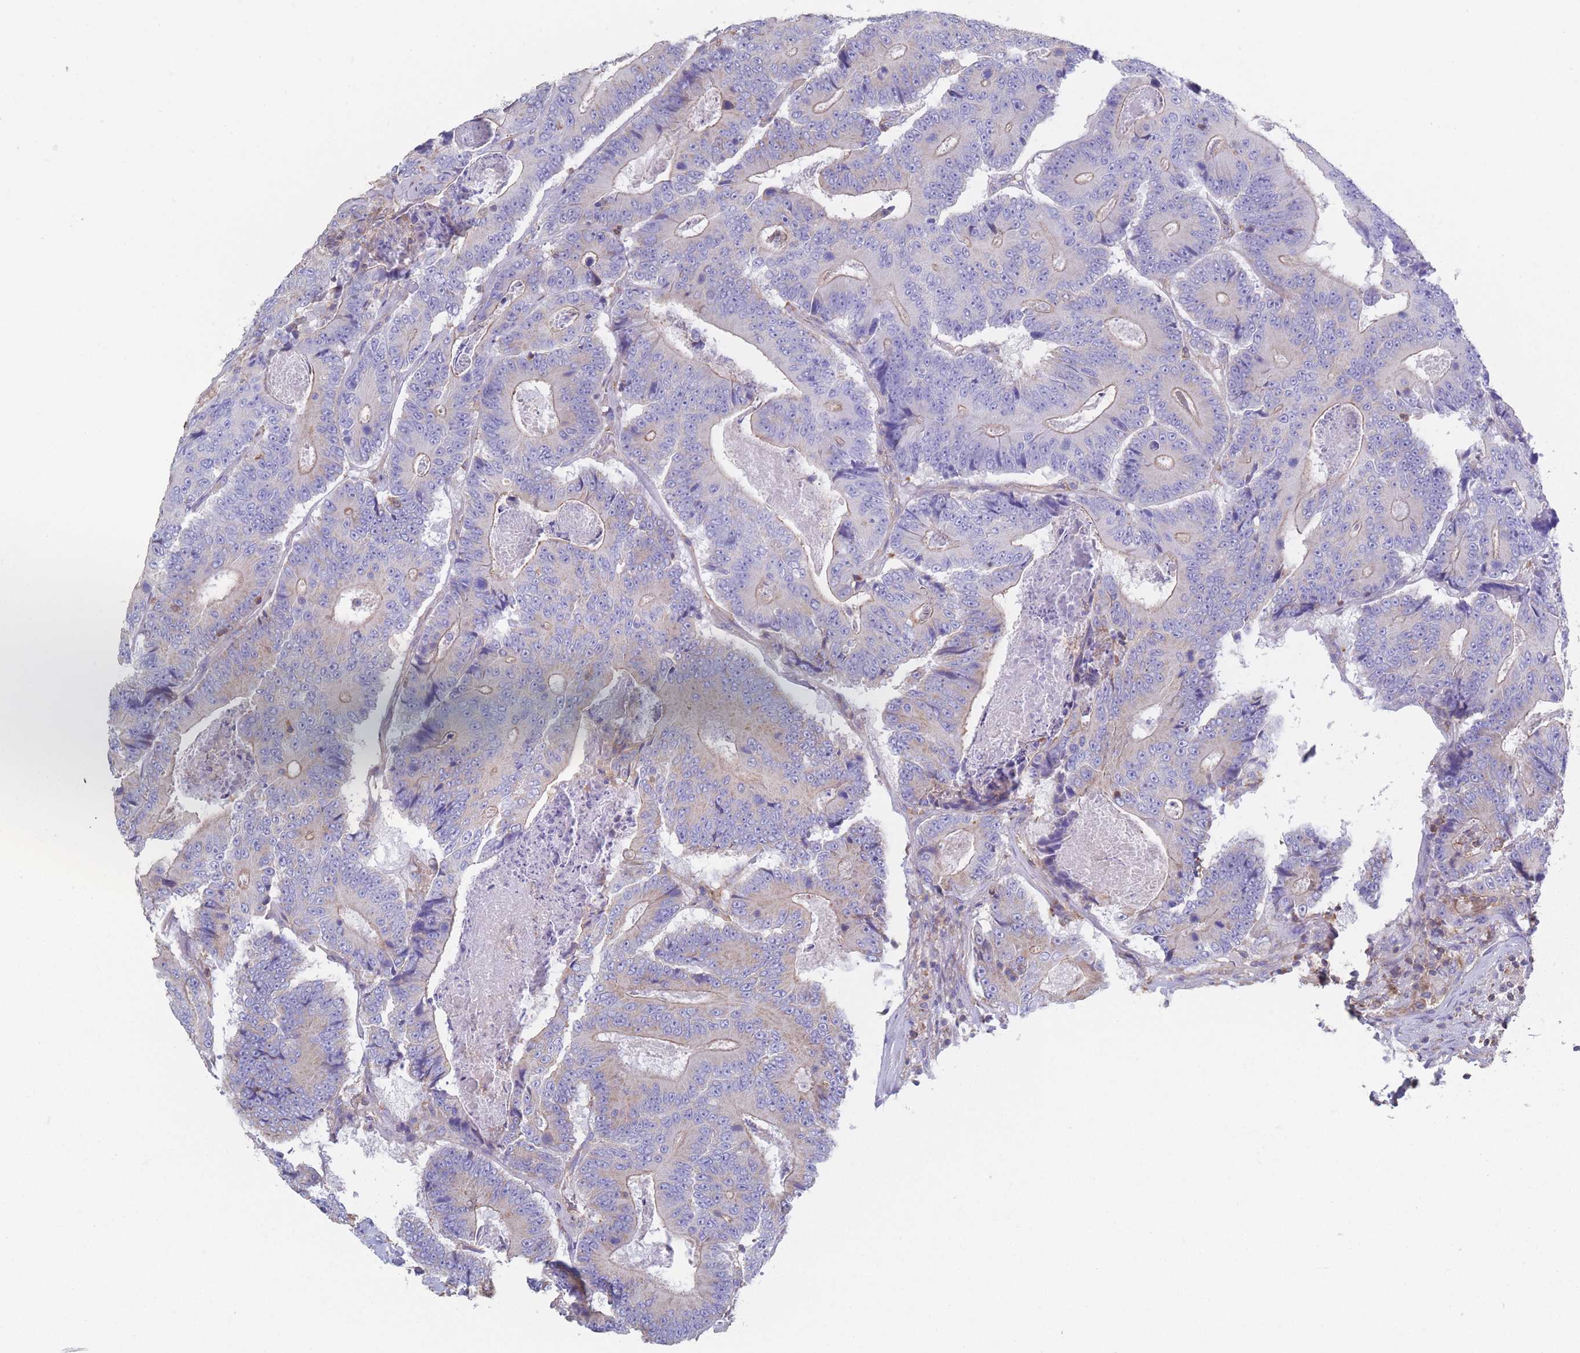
{"staining": {"intensity": "weak", "quantity": "25%-75%", "location": "cytoplasmic/membranous"}, "tissue": "colorectal cancer", "cell_type": "Tumor cells", "image_type": "cancer", "snomed": [{"axis": "morphology", "description": "Adenocarcinoma, NOS"}, {"axis": "topography", "description": "Colon"}], "caption": "Tumor cells display weak cytoplasmic/membranous staining in approximately 25%-75% of cells in colorectal cancer (adenocarcinoma). The staining was performed using DAB (3,3'-diaminobenzidine), with brown indicating positive protein expression. Nuclei are stained blue with hematoxylin.", "gene": "ADH1A", "patient": {"sex": "male", "age": 83}}